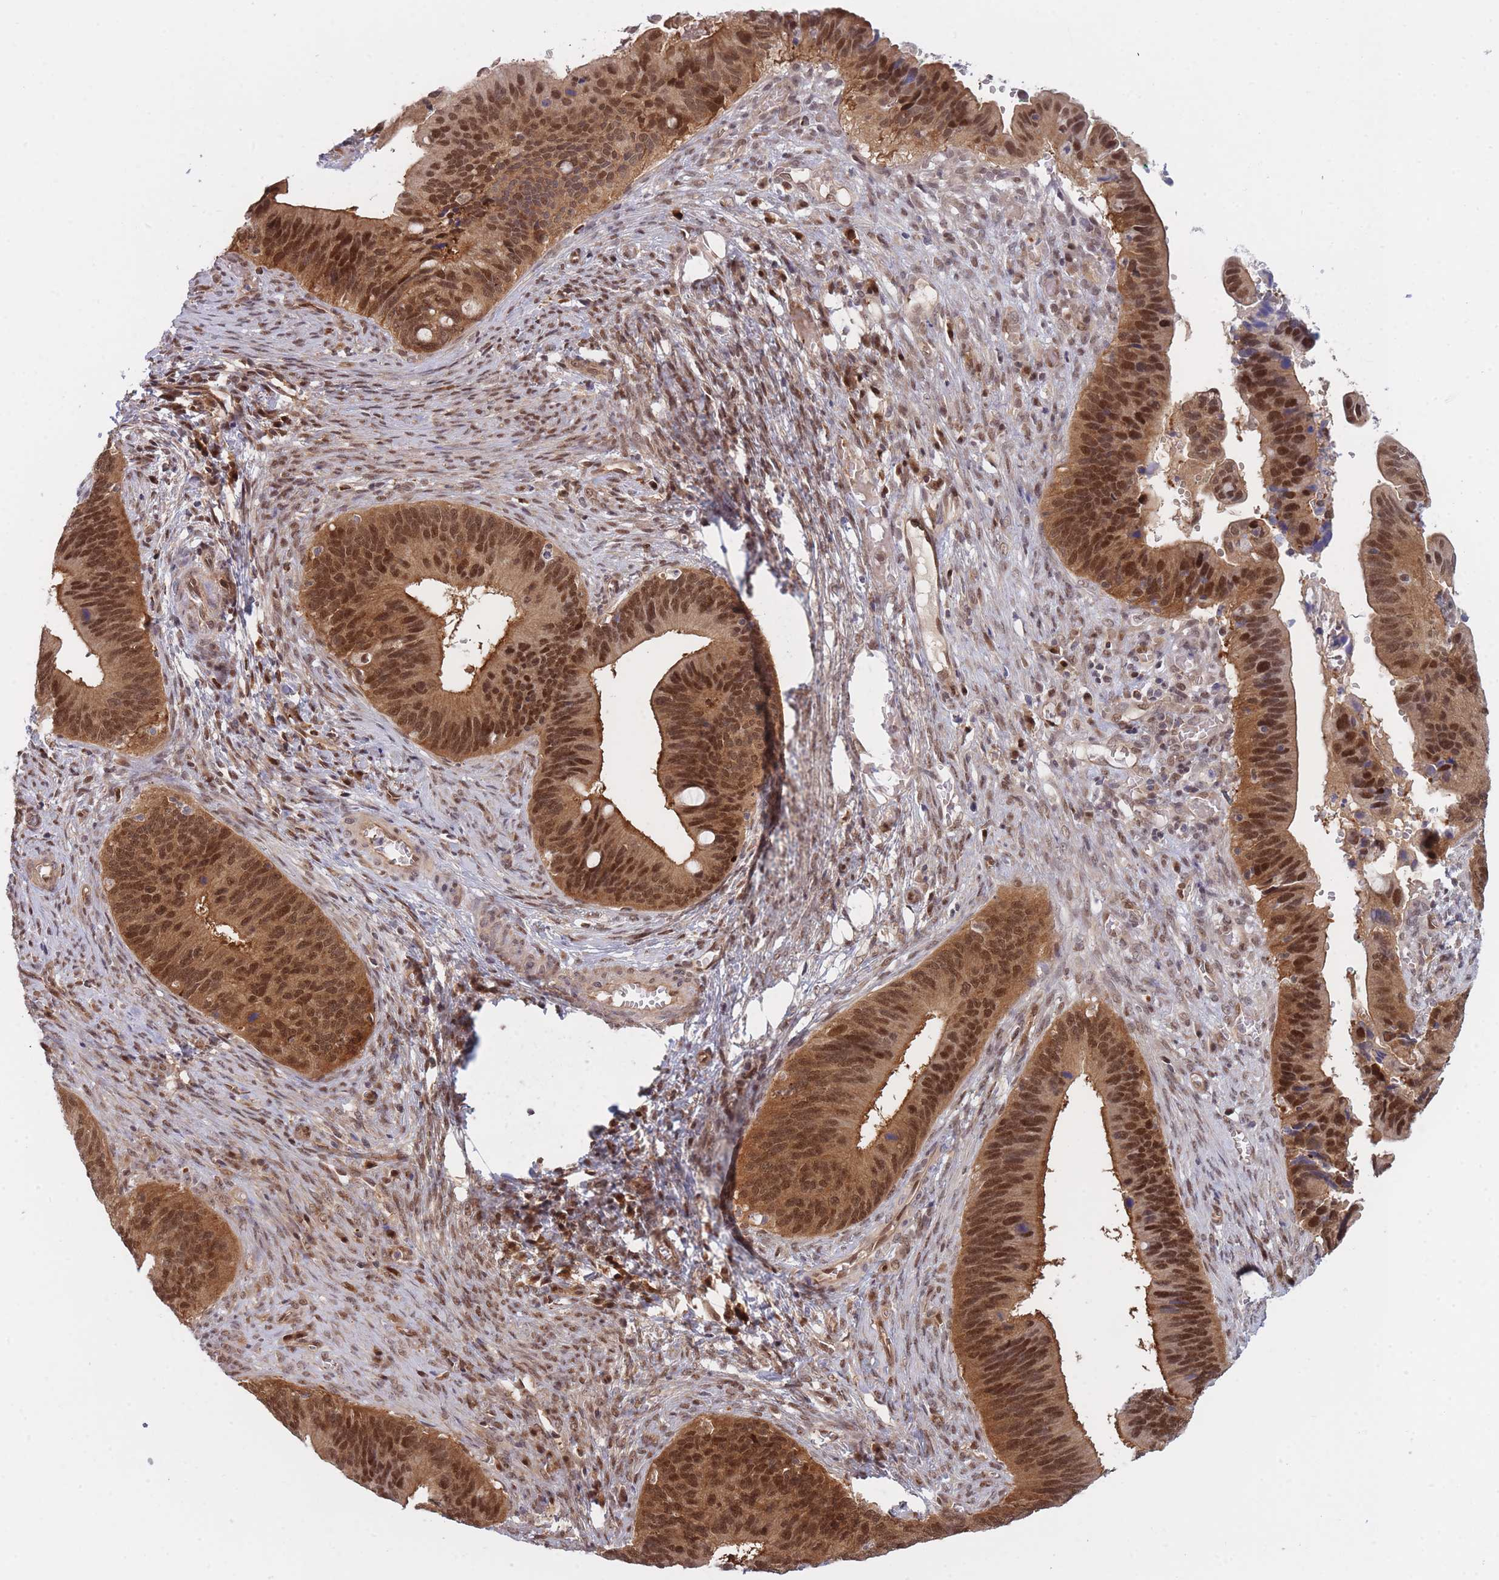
{"staining": {"intensity": "moderate", "quantity": ">75%", "location": "cytoplasmic/membranous,nuclear"}, "tissue": "cervical cancer", "cell_type": "Tumor cells", "image_type": "cancer", "snomed": [{"axis": "morphology", "description": "Adenocarcinoma, NOS"}, {"axis": "topography", "description": "Cervix"}], "caption": "A medium amount of moderate cytoplasmic/membranous and nuclear positivity is identified in approximately >75% of tumor cells in adenocarcinoma (cervical) tissue.", "gene": "NSFL1C", "patient": {"sex": "female", "age": 42}}